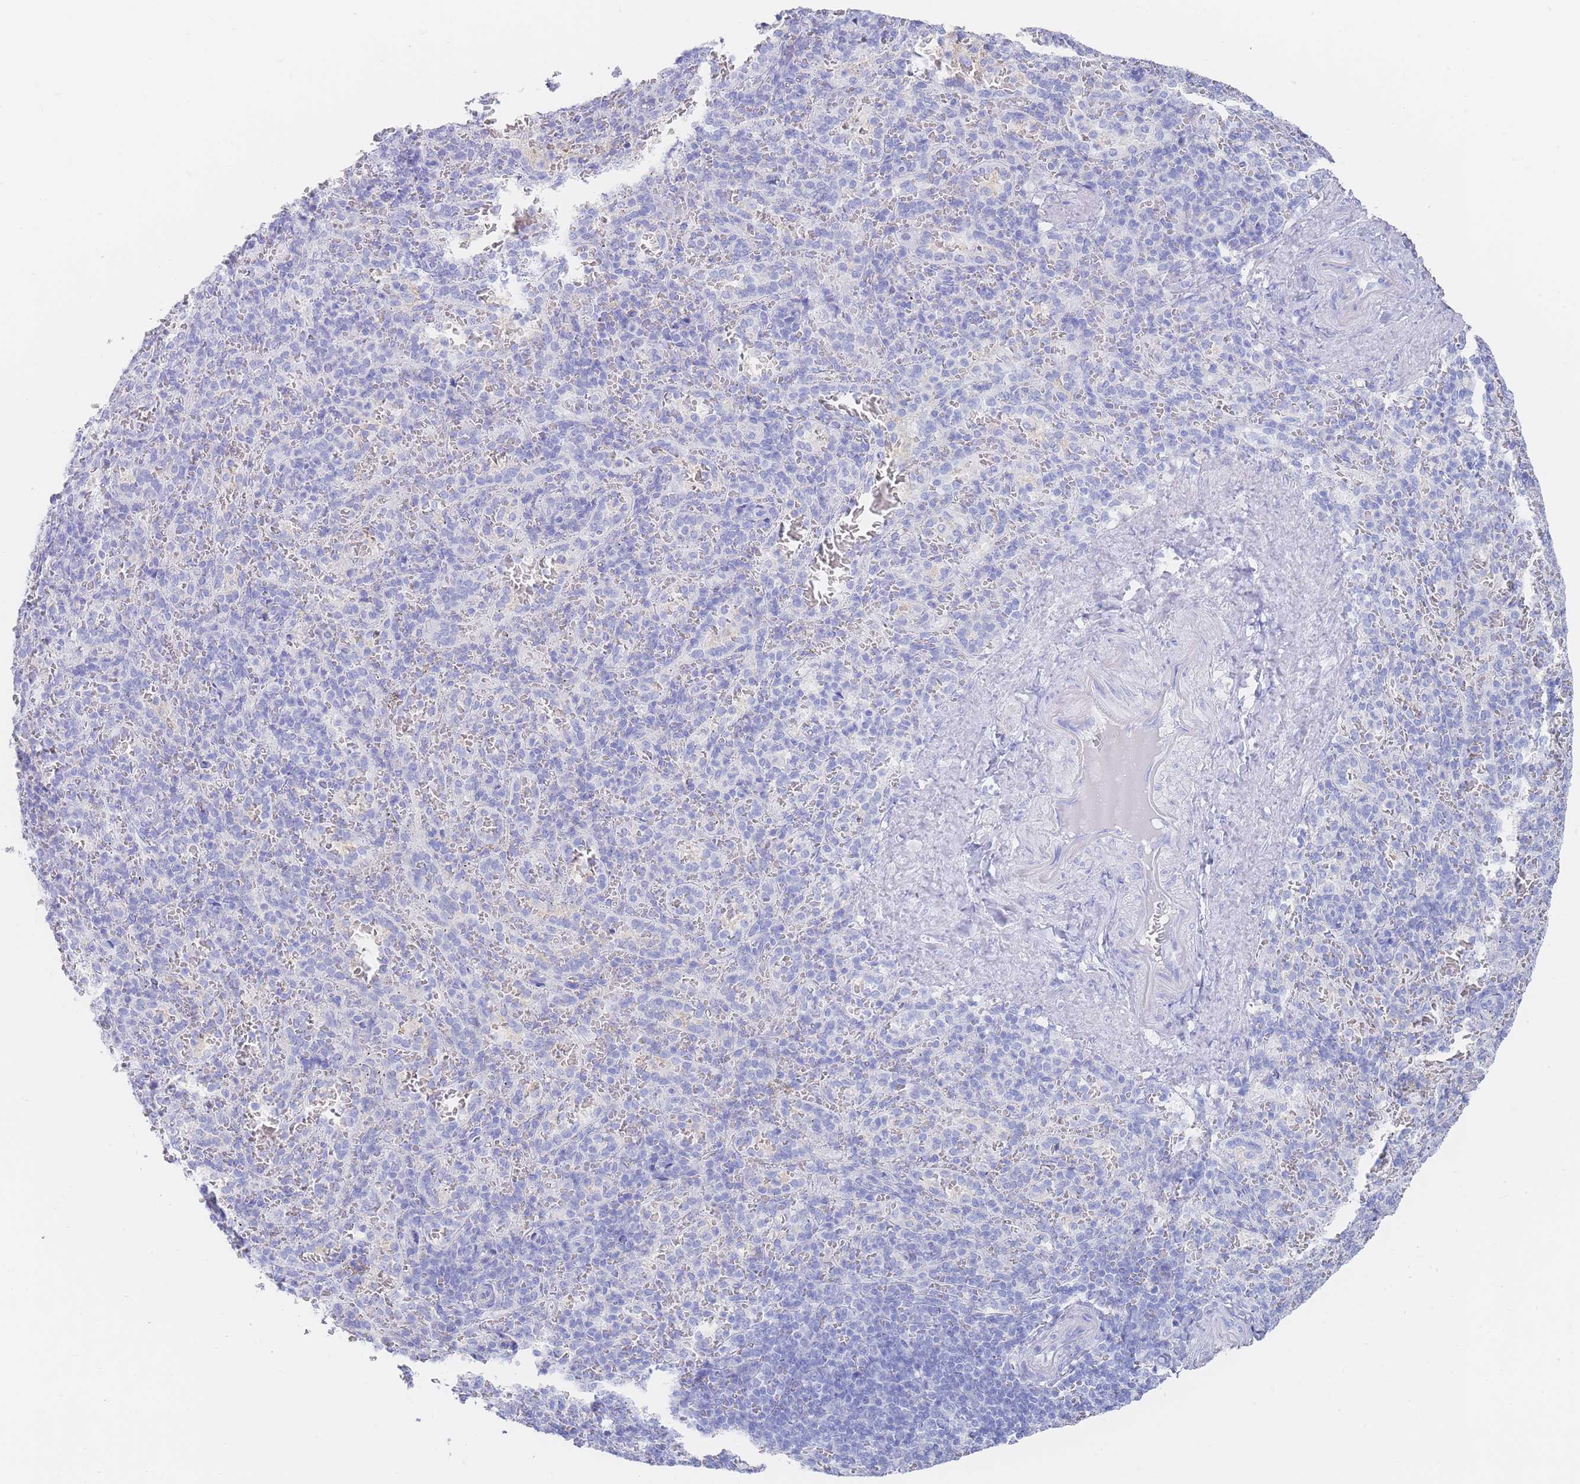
{"staining": {"intensity": "negative", "quantity": "none", "location": "none"}, "tissue": "spleen", "cell_type": "Cells in red pulp", "image_type": "normal", "snomed": [{"axis": "morphology", "description": "Normal tissue, NOS"}, {"axis": "topography", "description": "Spleen"}], "caption": "Immunohistochemistry photomicrograph of unremarkable spleen stained for a protein (brown), which demonstrates no expression in cells in red pulp.", "gene": "LRRC37A2", "patient": {"sex": "female", "age": 21}}